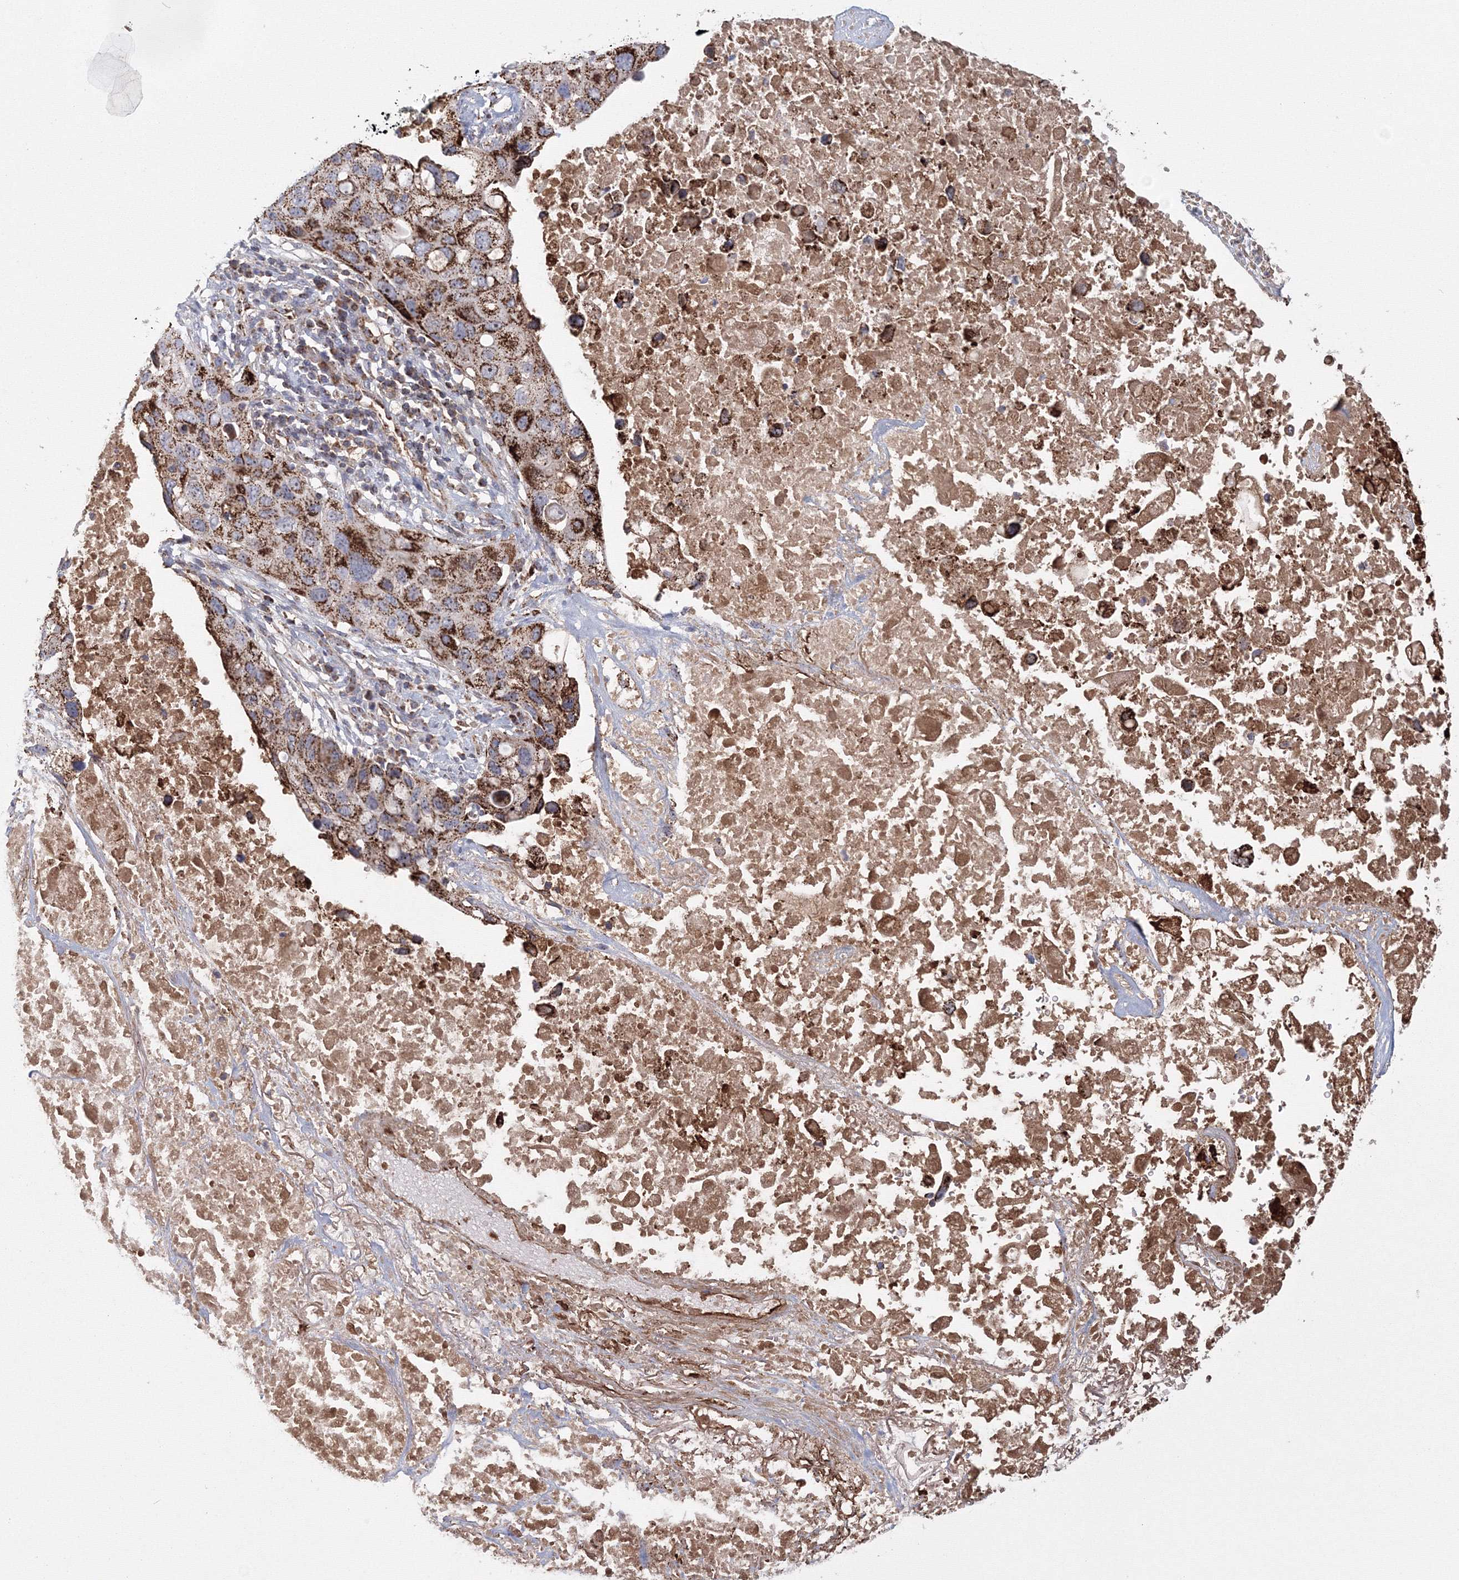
{"staining": {"intensity": "strong", "quantity": ">75%", "location": "cytoplasmic/membranous"}, "tissue": "lung cancer", "cell_type": "Tumor cells", "image_type": "cancer", "snomed": [{"axis": "morphology", "description": "Squamous cell carcinoma, NOS"}, {"axis": "topography", "description": "Lung"}], "caption": "This micrograph exhibits immunohistochemistry staining of human squamous cell carcinoma (lung), with high strong cytoplasmic/membranous staining in about >75% of tumor cells.", "gene": "GRPEL1", "patient": {"sex": "female", "age": 73}}